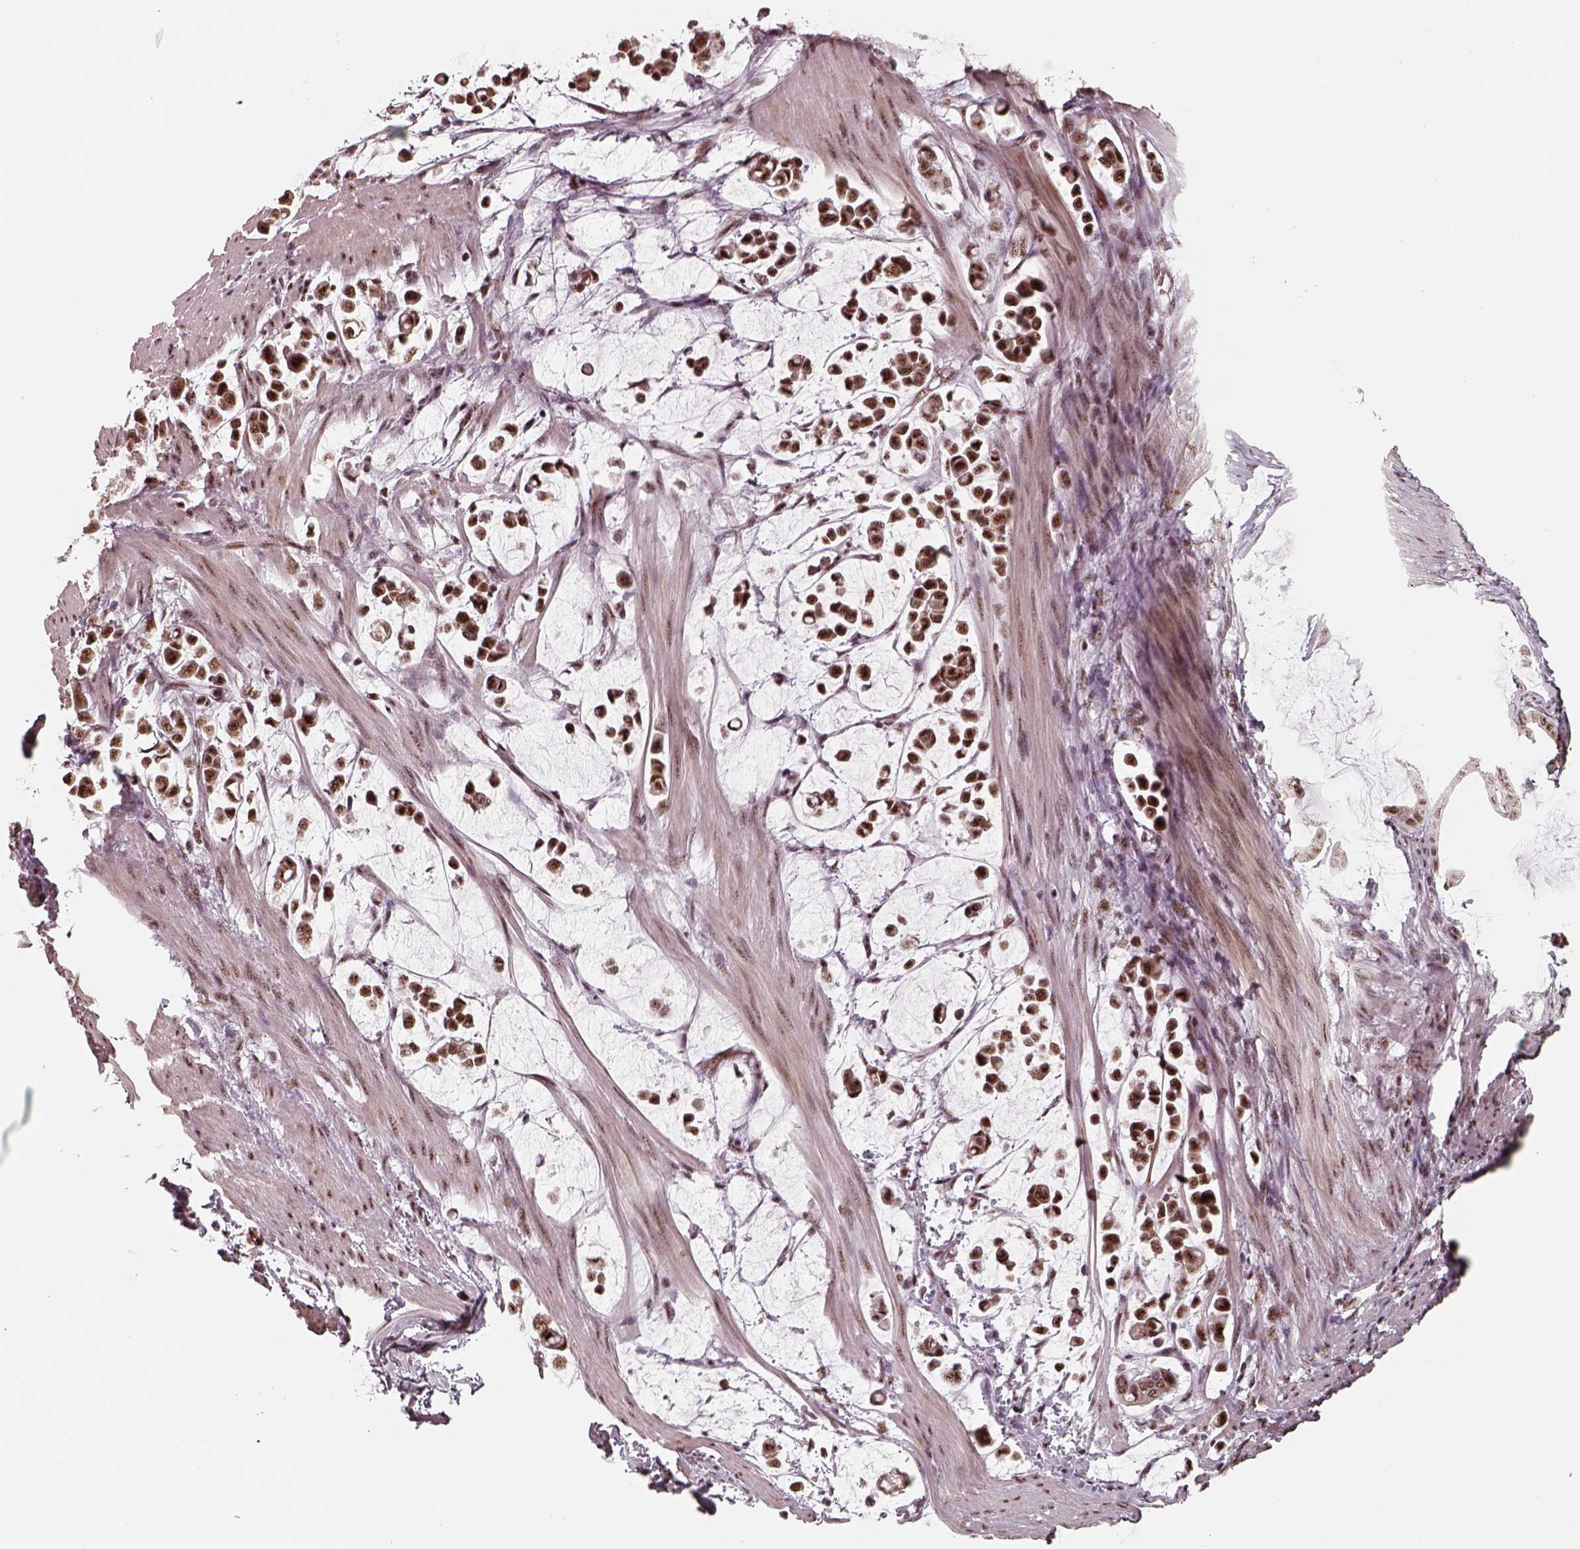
{"staining": {"intensity": "strong", "quantity": ">75%", "location": "nuclear"}, "tissue": "stomach cancer", "cell_type": "Tumor cells", "image_type": "cancer", "snomed": [{"axis": "morphology", "description": "Adenocarcinoma, NOS"}, {"axis": "topography", "description": "Stomach"}], "caption": "Protein expression analysis of human adenocarcinoma (stomach) reveals strong nuclear staining in about >75% of tumor cells.", "gene": "ATXN7L3", "patient": {"sex": "male", "age": 82}}